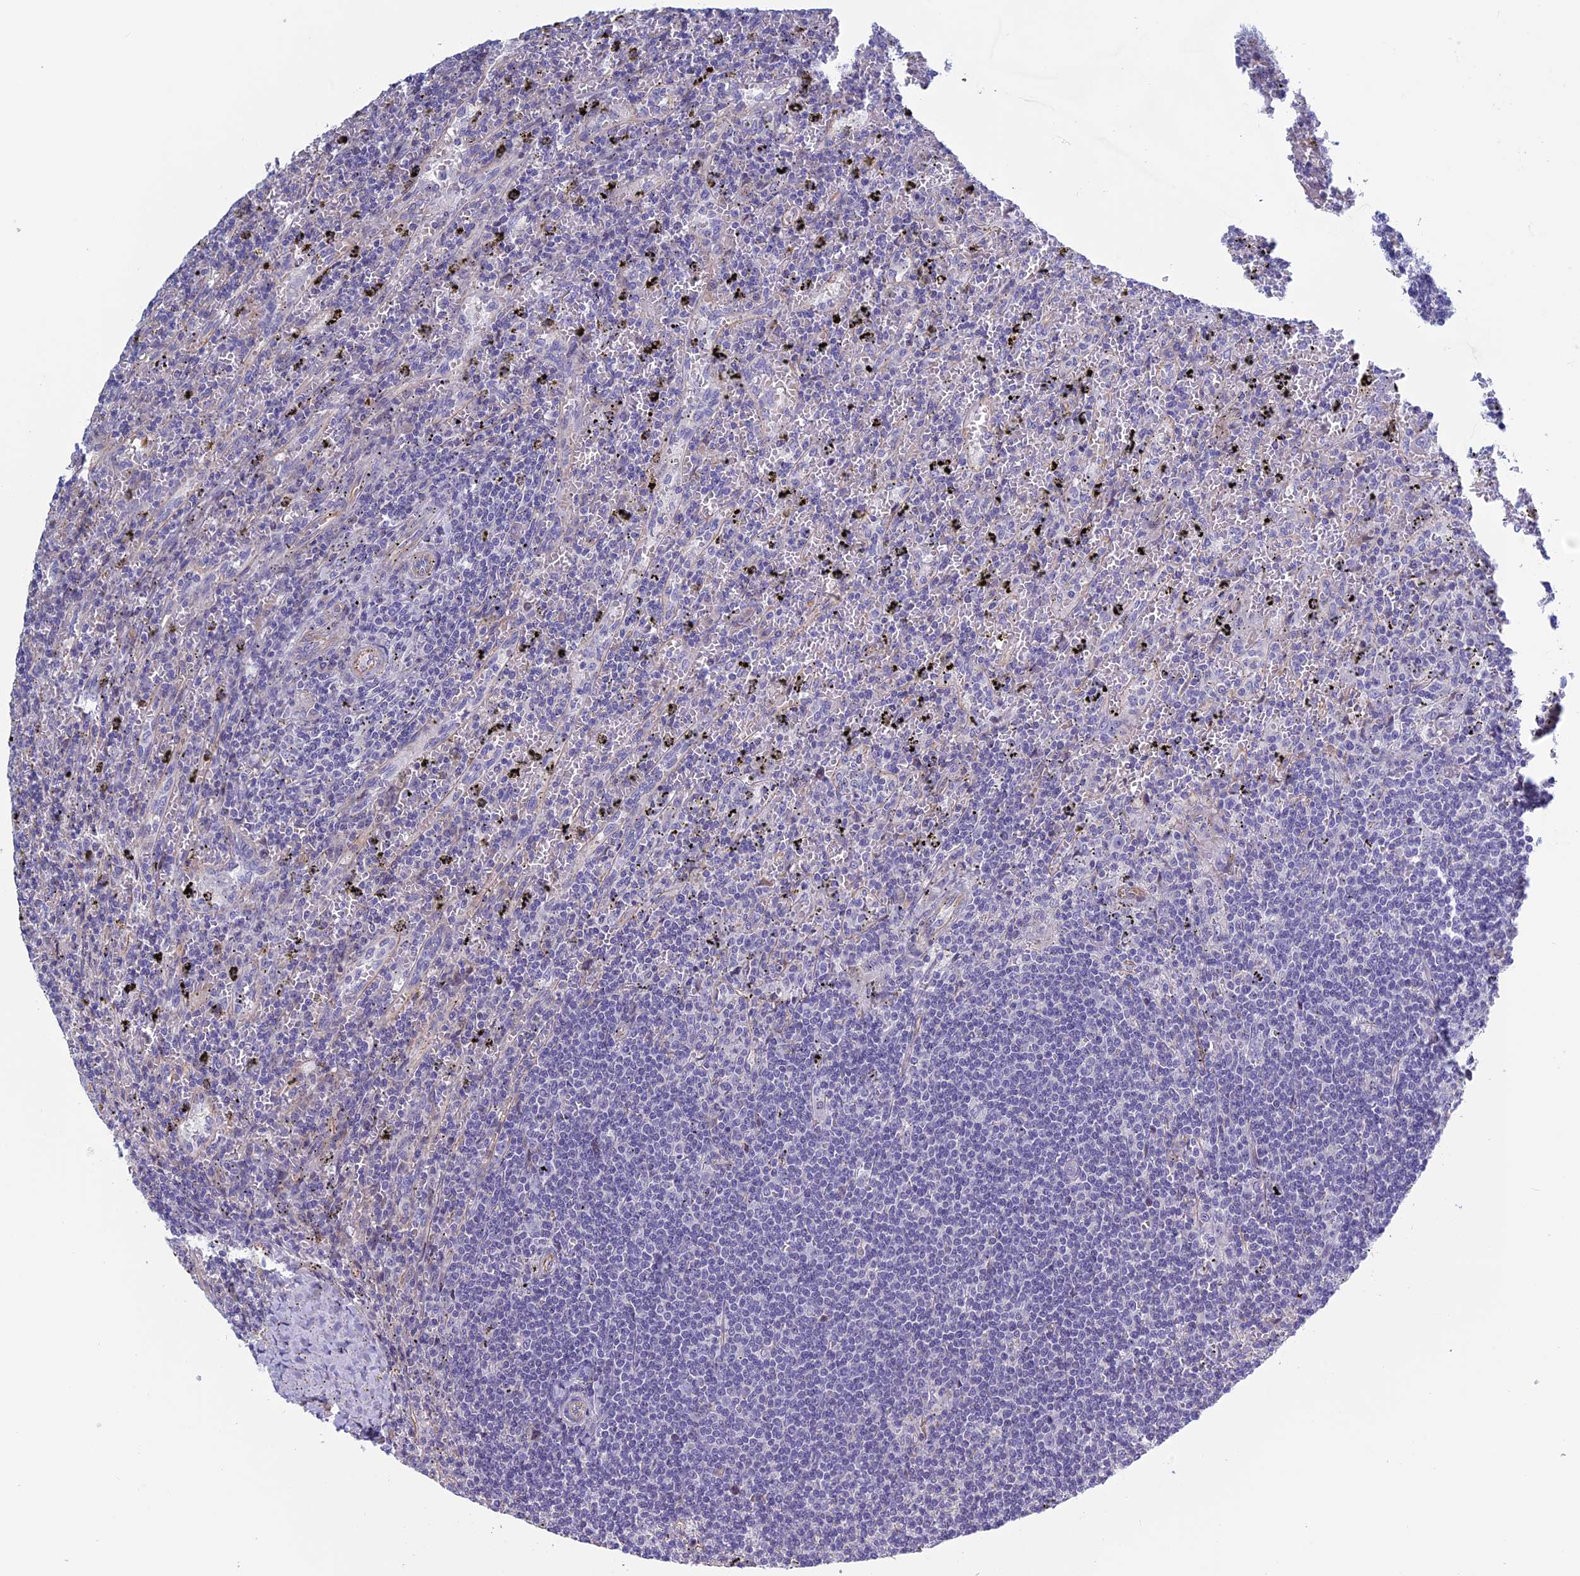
{"staining": {"intensity": "negative", "quantity": "none", "location": "none"}, "tissue": "lymphoma", "cell_type": "Tumor cells", "image_type": "cancer", "snomed": [{"axis": "morphology", "description": "Malignant lymphoma, non-Hodgkin's type, Low grade"}, {"axis": "topography", "description": "Spleen"}], "caption": "Immunohistochemical staining of lymphoma shows no significant positivity in tumor cells.", "gene": "BCL2L10", "patient": {"sex": "male", "age": 76}}